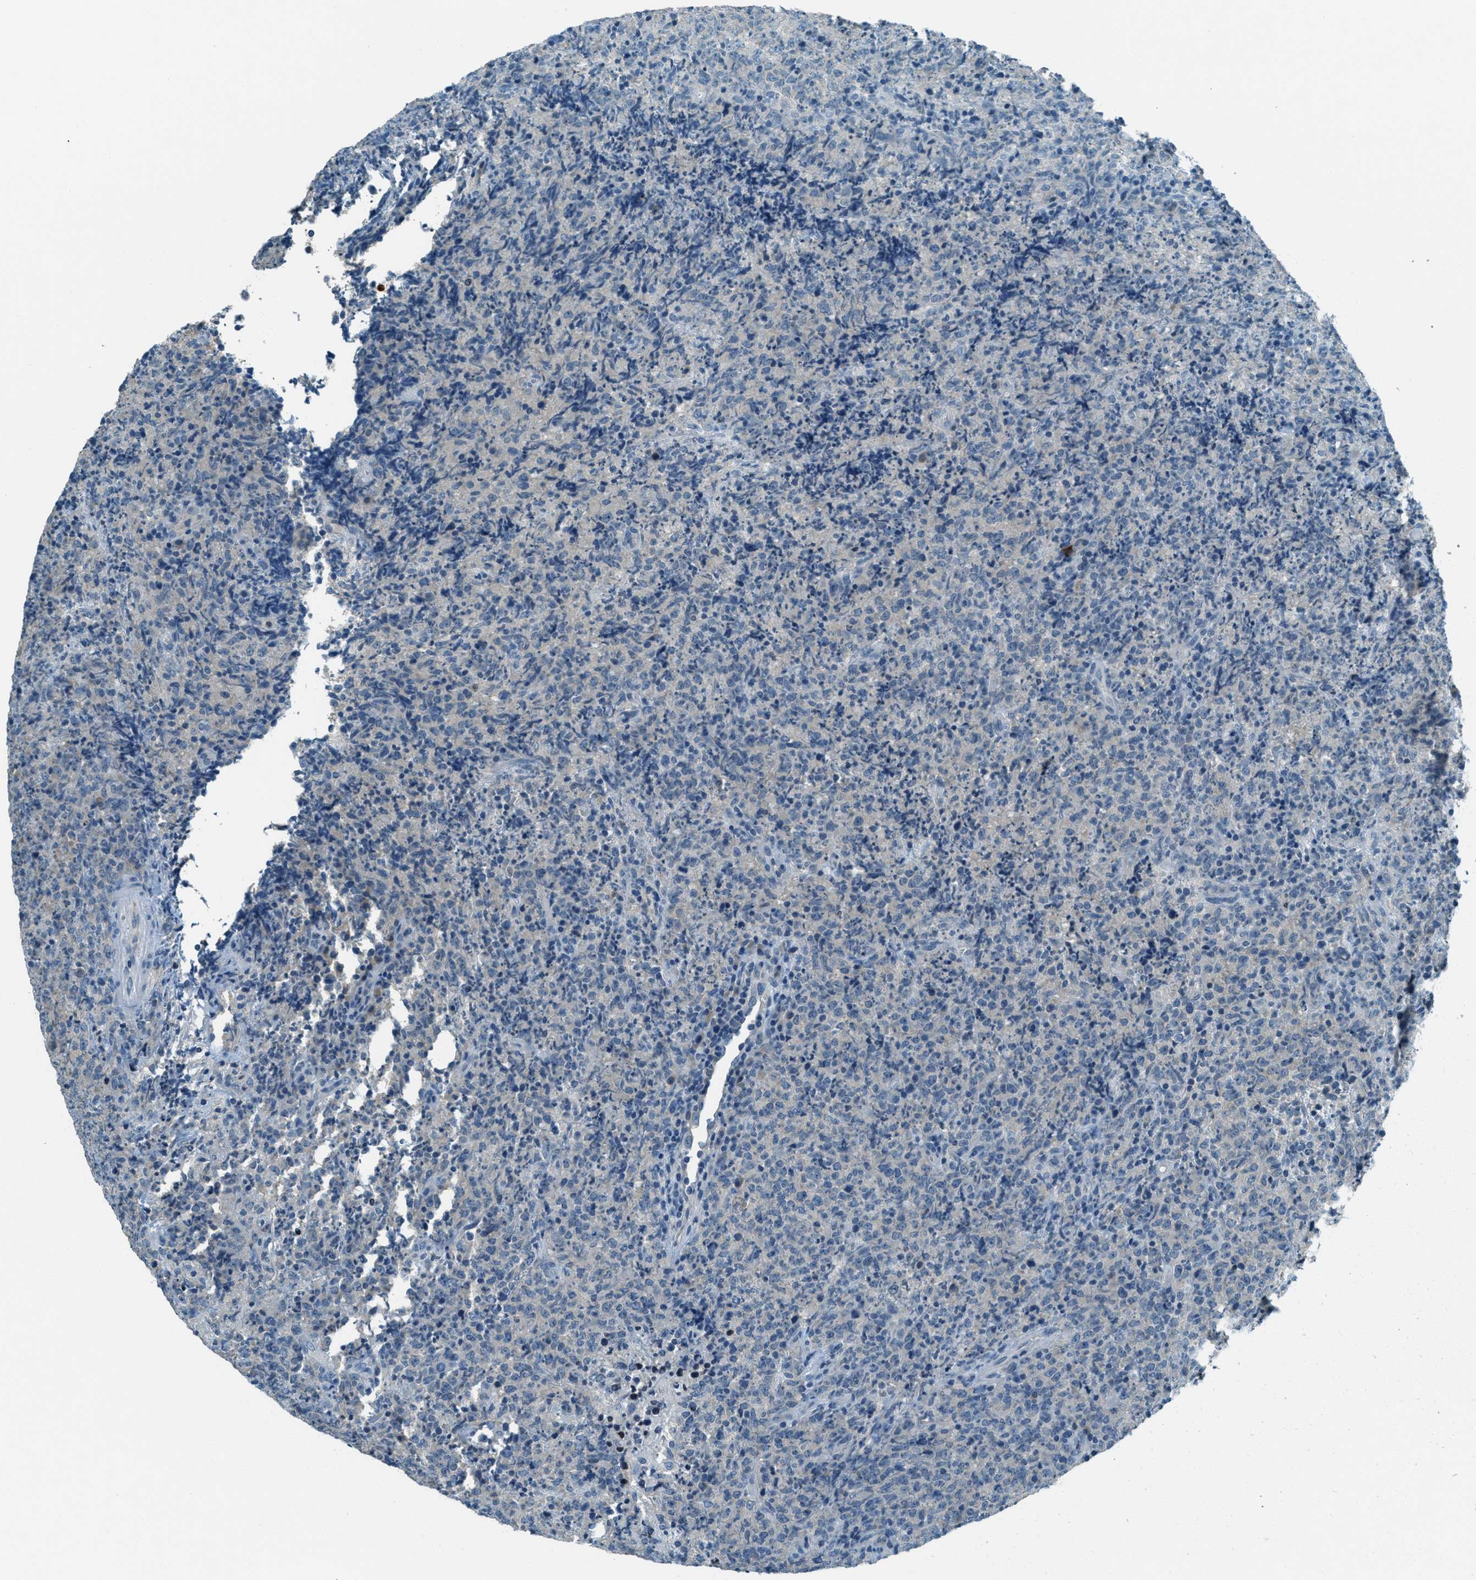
{"staining": {"intensity": "negative", "quantity": "none", "location": "none"}, "tissue": "lymphoma", "cell_type": "Tumor cells", "image_type": "cancer", "snomed": [{"axis": "morphology", "description": "Malignant lymphoma, non-Hodgkin's type, High grade"}, {"axis": "topography", "description": "Tonsil"}], "caption": "Tumor cells are negative for protein expression in human lymphoma.", "gene": "MSLN", "patient": {"sex": "female", "age": 36}}